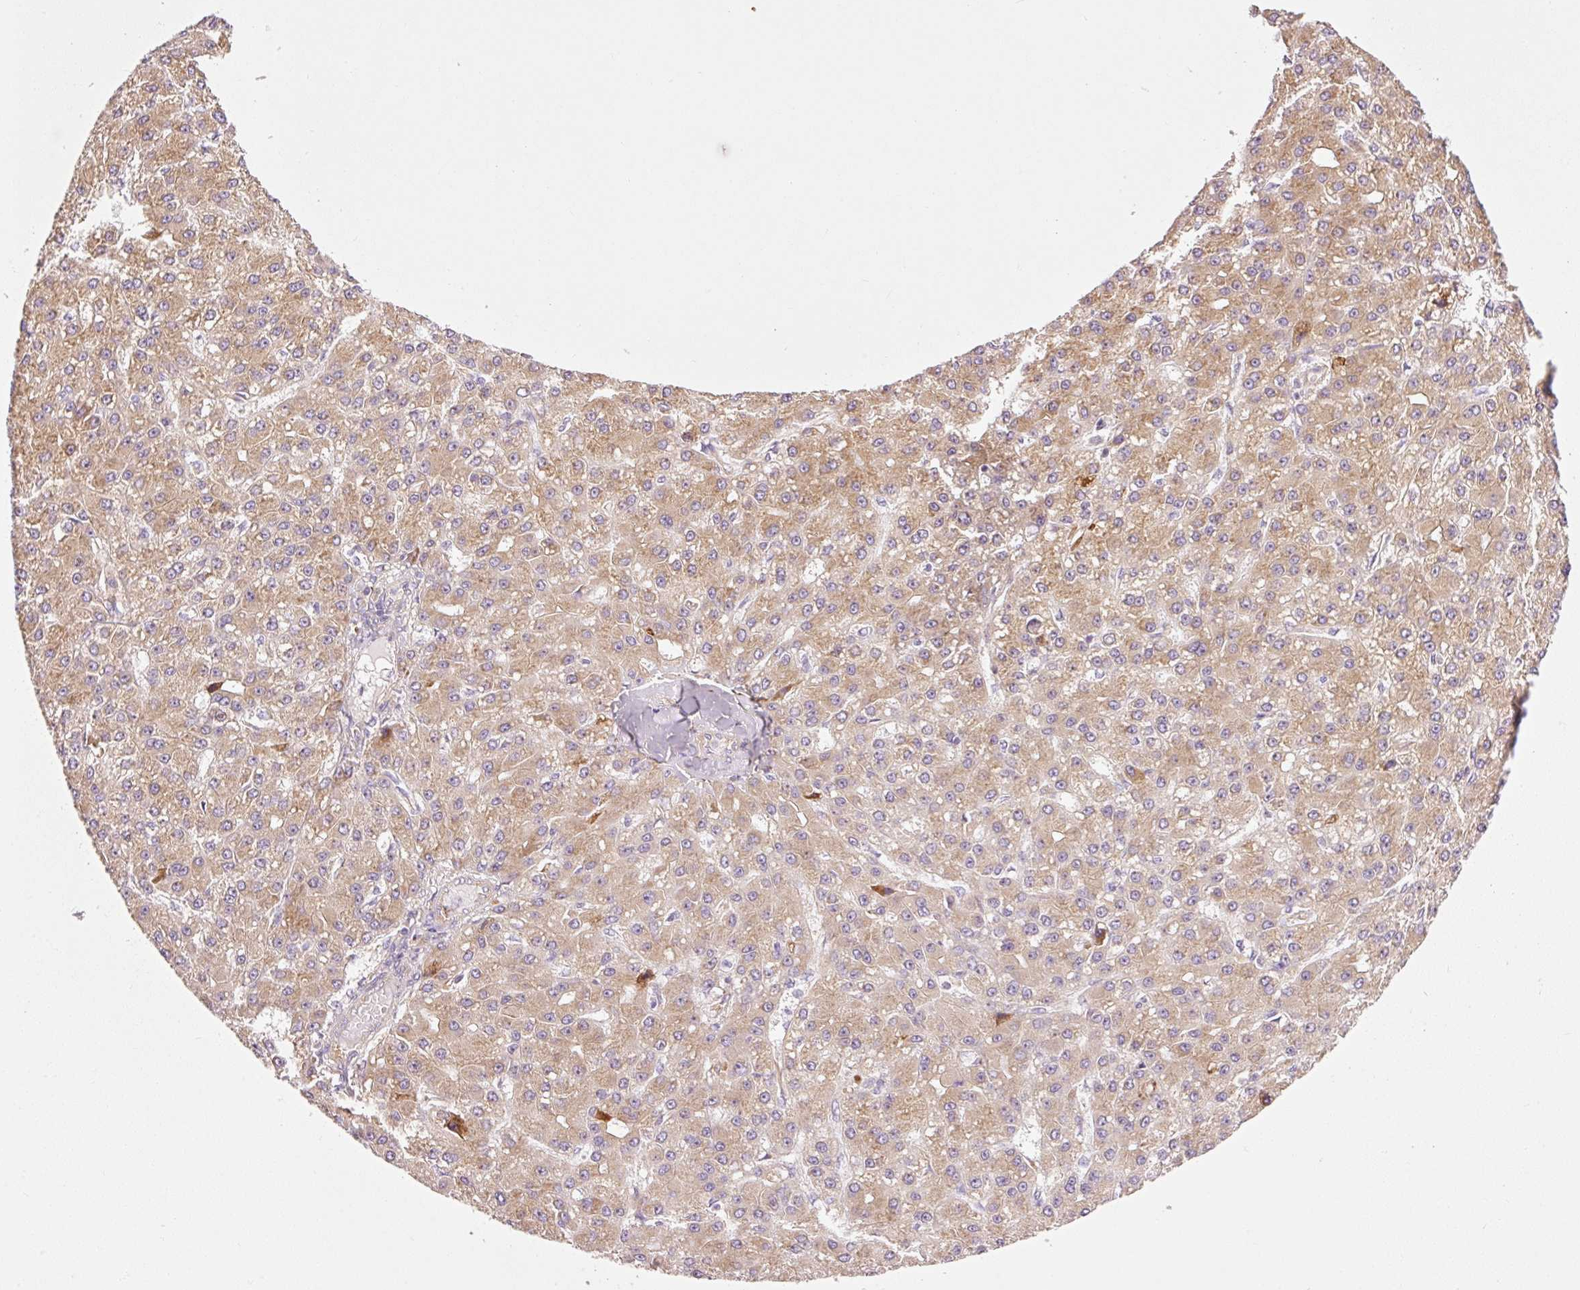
{"staining": {"intensity": "moderate", "quantity": ">75%", "location": "cytoplasmic/membranous"}, "tissue": "liver cancer", "cell_type": "Tumor cells", "image_type": "cancer", "snomed": [{"axis": "morphology", "description": "Carcinoma, Hepatocellular, NOS"}, {"axis": "topography", "description": "Liver"}], "caption": "Liver cancer (hepatocellular carcinoma) was stained to show a protein in brown. There is medium levels of moderate cytoplasmic/membranous expression in approximately >75% of tumor cells.", "gene": "RPL10A", "patient": {"sex": "male", "age": 67}}